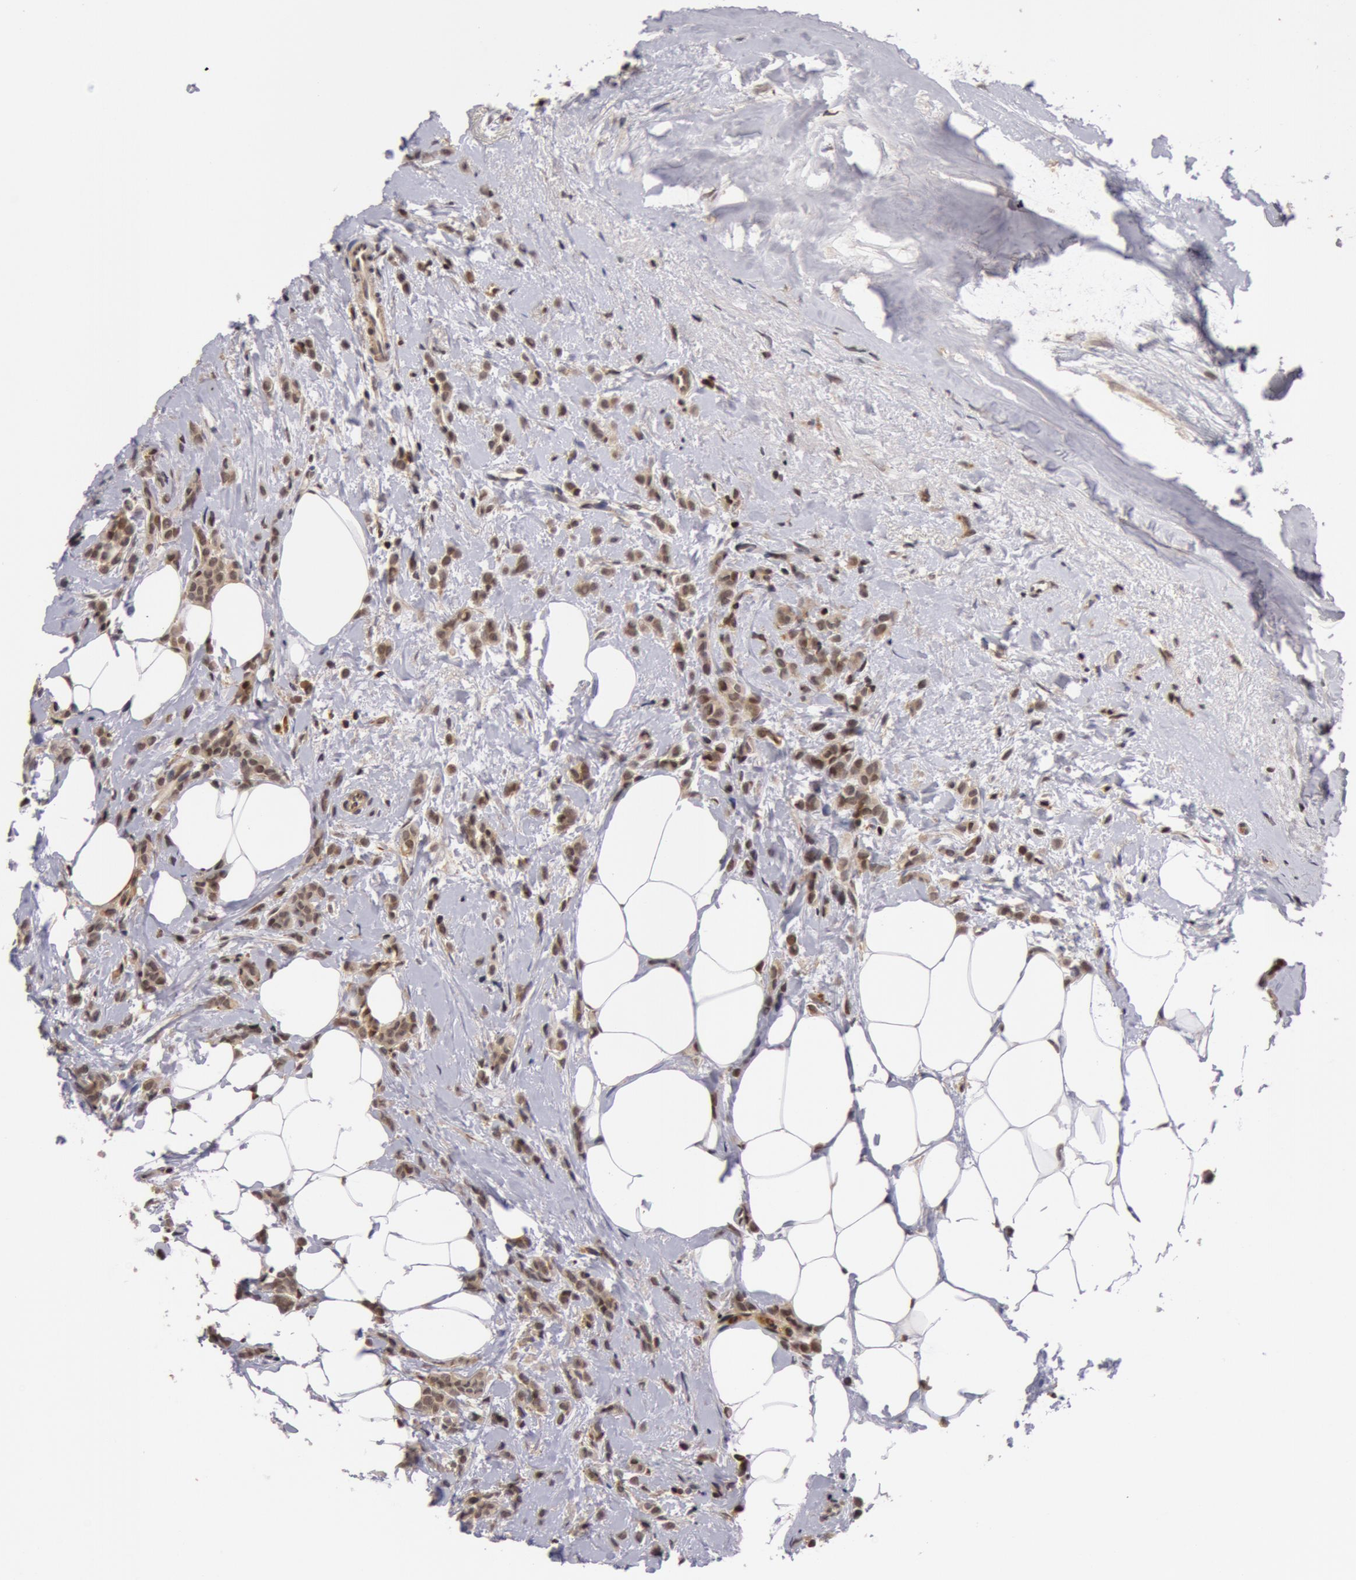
{"staining": {"intensity": "weak", "quantity": "25%-75%", "location": "nuclear"}, "tissue": "breast cancer", "cell_type": "Tumor cells", "image_type": "cancer", "snomed": [{"axis": "morphology", "description": "Lobular carcinoma"}, {"axis": "topography", "description": "Breast"}], "caption": "A high-resolution micrograph shows immunohistochemistry (IHC) staining of breast cancer, which demonstrates weak nuclear expression in approximately 25%-75% of tumor cells.", "gene": "ZNF350", "patient": {"sex": "female", "age": 56}}